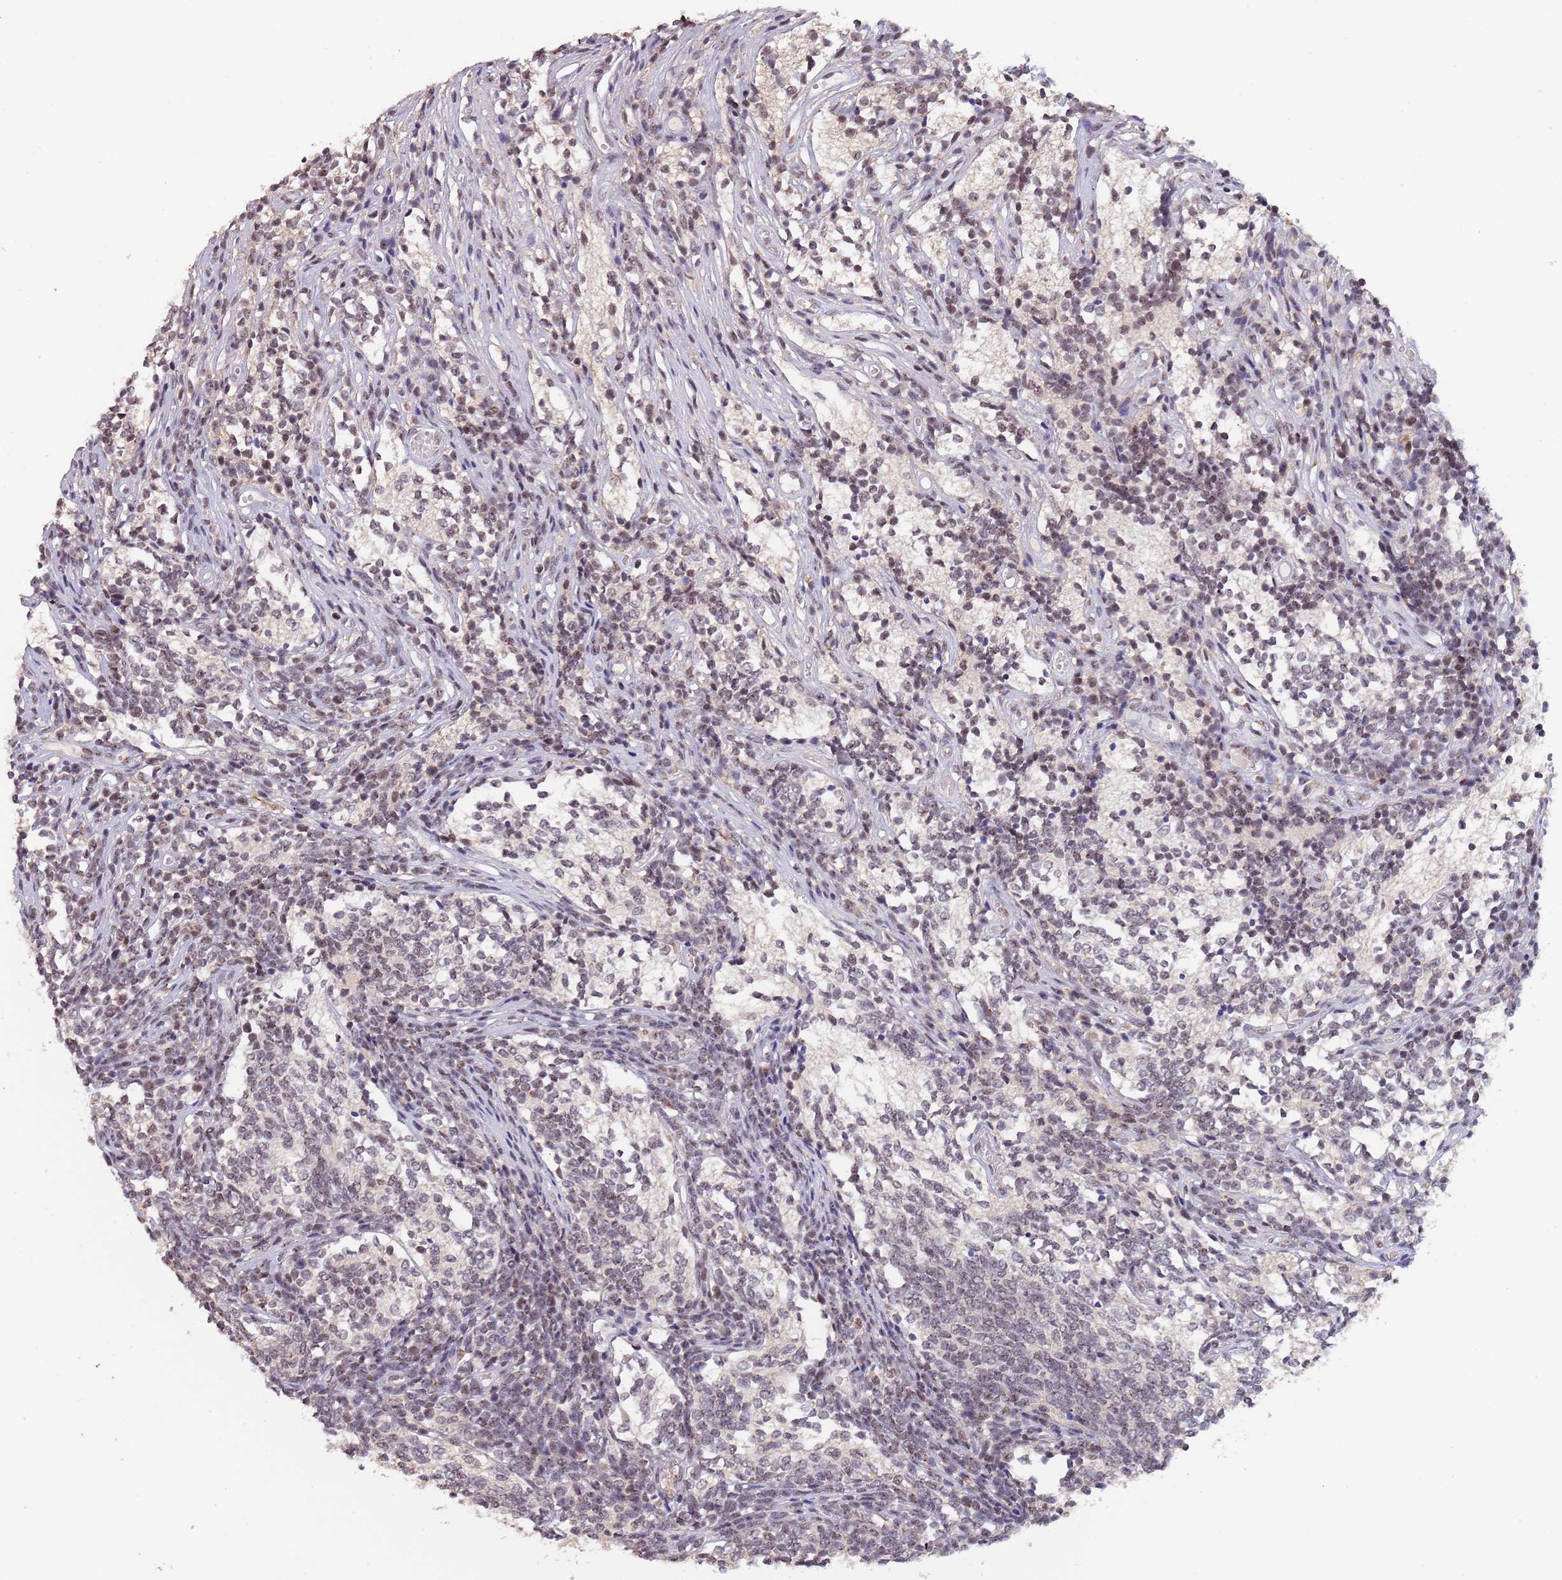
{"staining": {"intensity": "weak", "quantity": ">75%", "location": "nuclear"}, "tissue": "glioma", "cell_type": "Tumor cells", "image_type": "cancer", "snomed": [{"axis": "morphology", "description": "Glioma, malignant, Low grade"}, {"axis": "topography", "description": "Brain"}], "caption": "A low amount of weak nuclear positivity is seen in about >75% of tumor cells in malignant low-grade glioma tissue.", "gene": "CIZ1", "patient": {"sex": "female", "age": 1}}